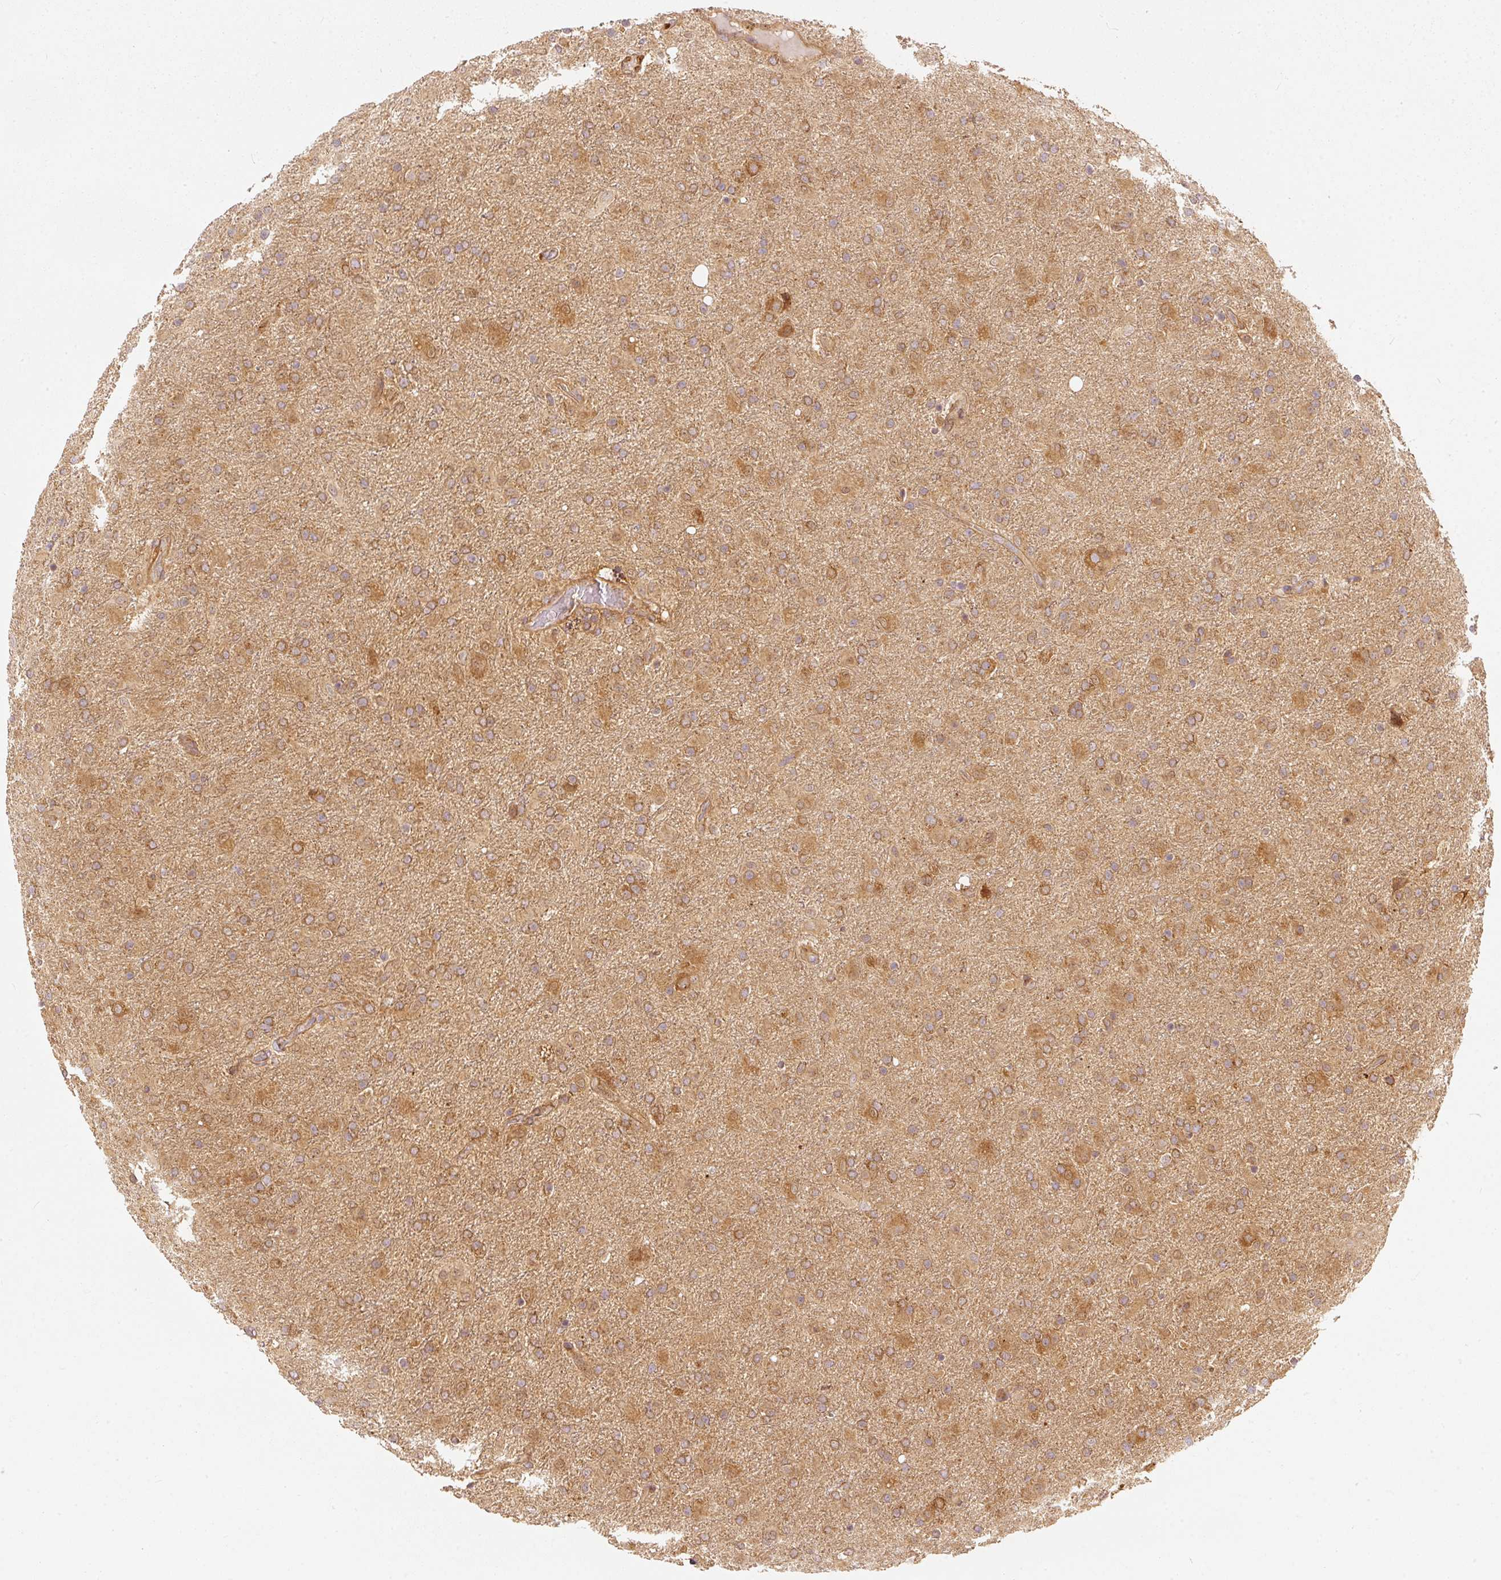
{"staining": {"intensity": "moderate", "quantity": ">75%", "location": "cytoplasmic/membranous"}, "tissue": "glioma", "cell_type": "Tumor cells", "image_type": "cancer", "snomed": [{"axis": "morphology", "description": "Glioma, malignant, Low grade"}, {"axis": "topography", "description": "Brain"}], "caption": "A histopathology image of human malignant low-grade glioma stained for a protein demonstrates moderate cytoplasmic/membranous brown staining in tumor cells.", "gene": "EIF3B", "patient": {"sex": "male", "age": 65}}